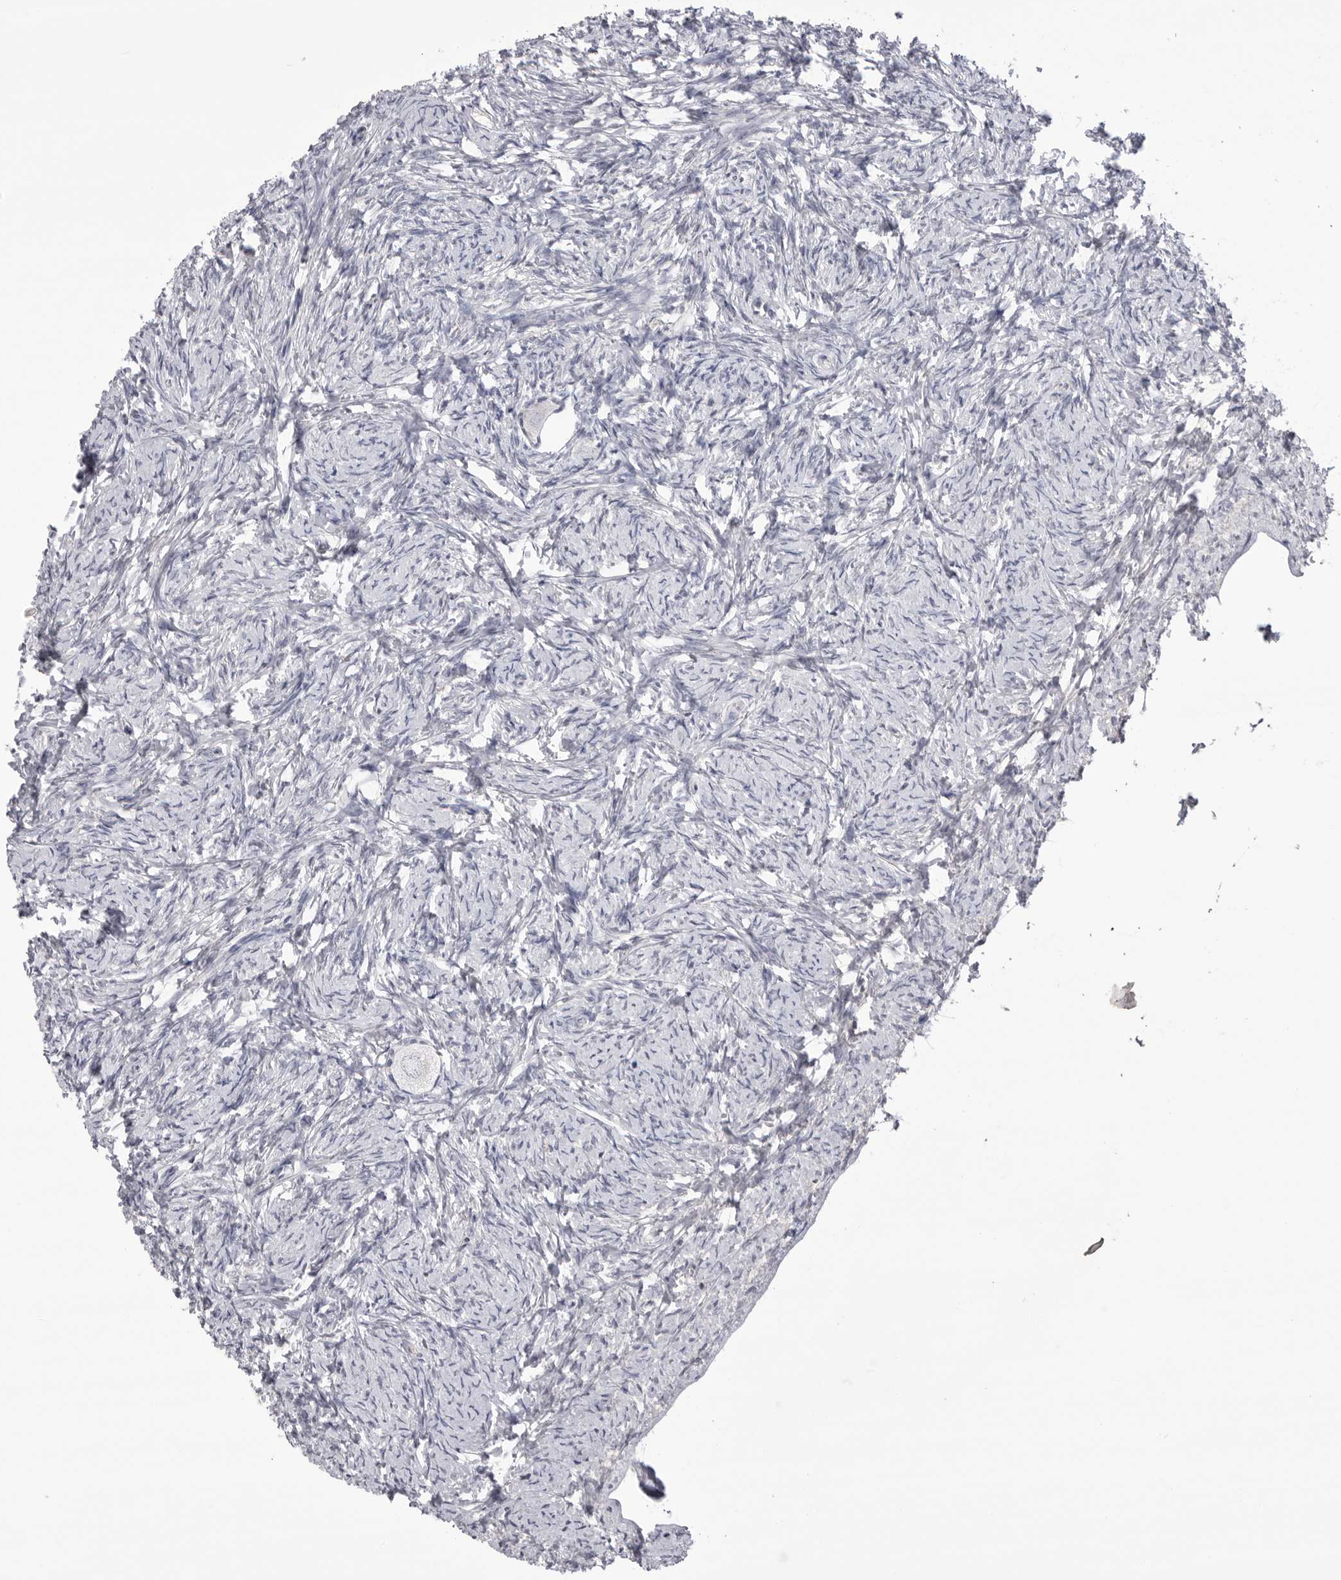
{"staining": {"intensity": "negative", "quantity": "none", "location": "none"}, "tissue": "ovary", "cell_type": "Follicle cells", "image_type": "normal", "snomed": [{"axis": "morphology", "description": "Normal tissue, NOS"}, {"axis": "topography", "description": "Ovary"}], "caption": "The histopathology image shows no significant positivity in follicle cells of ovary.", "gene": "DLGAP3", "patient": {"sex": "female", "age": 34}}